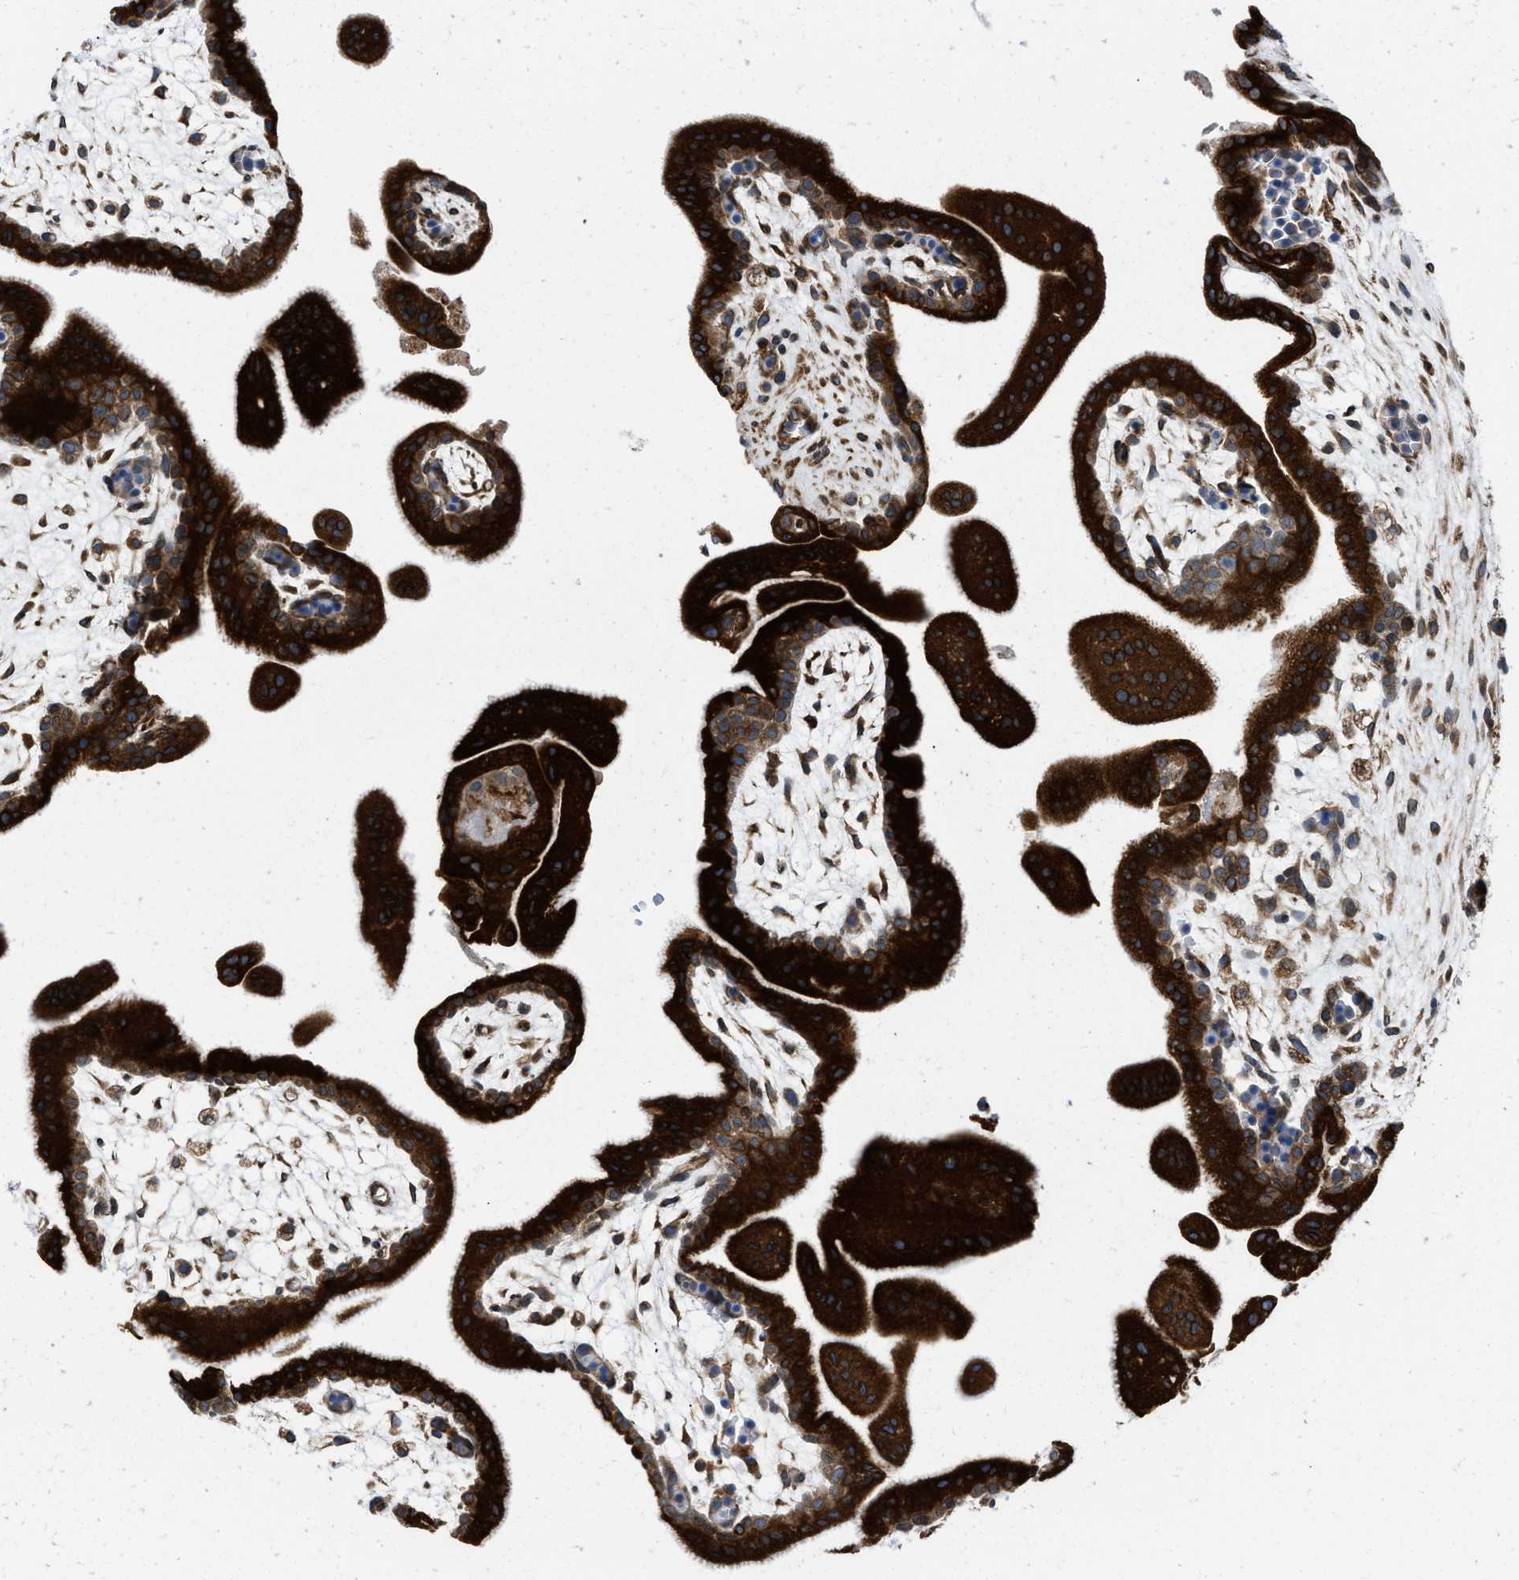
{"staining": {"intensity": "strong", "quantity": ">75%", "location": "cytoplasmic/membranous"}, "tissue": "placenta", "cell_type": "Trophoblastic cells", "image_type": "normal", "snomed": [{"axis": "morphology", "description": "Normal tissue, NOS"}, {"axis": "topography", "description": "Placenta"}], "caption": "Immunohistochemistry (IHC) (DAB) staining of normal human placenta displays strong cytoplasmic/membranous protein positivity in about >75% of trophoblastic cells. The protein of interest is stained brown, and the nuclei are stained in blue (DAB IHC with brightfield microscopy, high magnification).", "gene": "ERLIN2", "patient": {"sex": "female", "age": 35}}